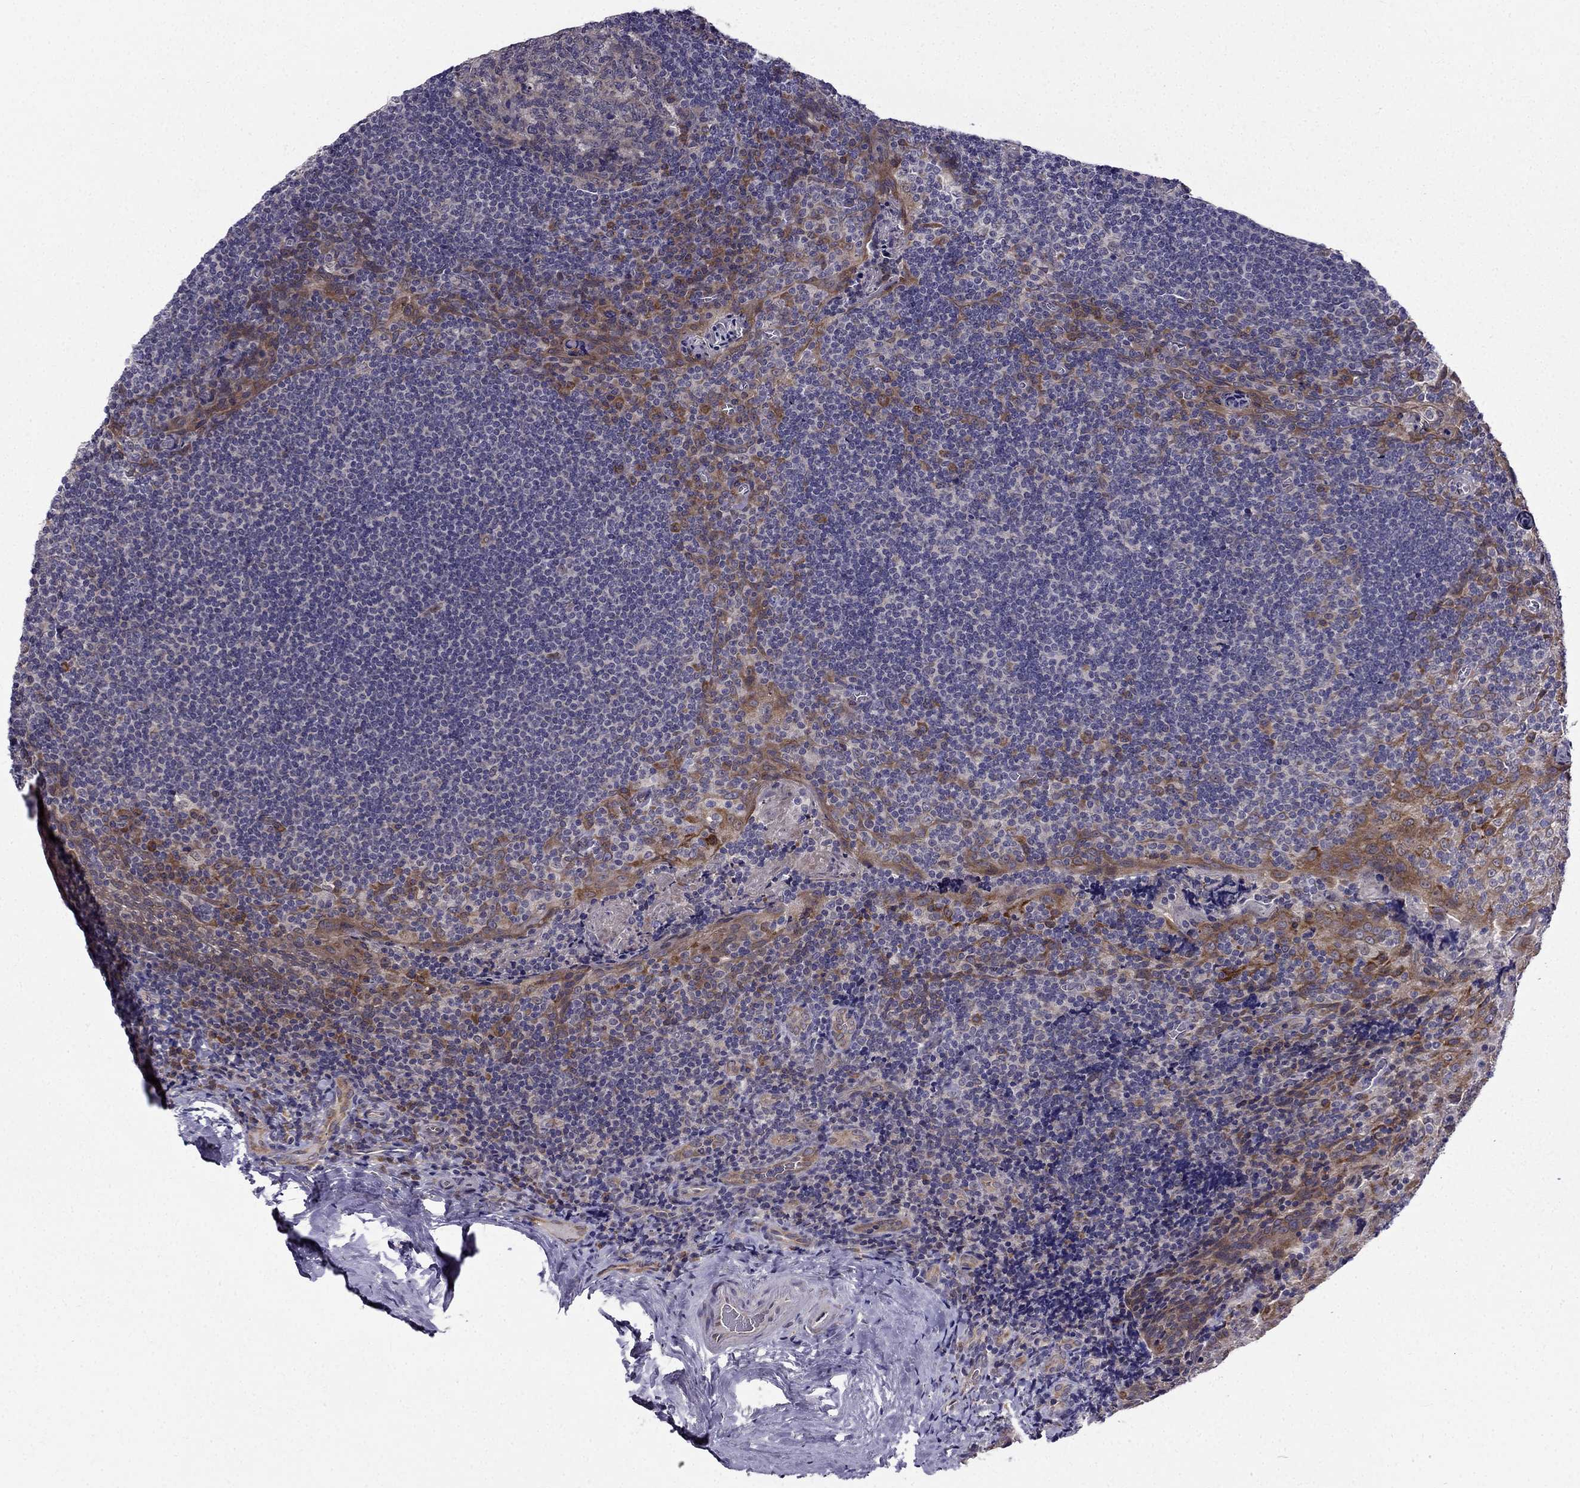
{"staining": {"intensity": "moderate", "quantity": "<25%", "location": "cytoplasmic/membranous"}, "tissue": "tonsil", "cell_type": "Germinal center cells", "image_type": "normal", "snomed": [{"axis": "morphology", "description": "Normal tissue, NOS"}, {"axis": "morphology", "description": "Inflammation, NOS"}, {"axis": "topography", "description": "Tonsil"}], "caption": "Approximately <25% of germinal center cells in normal human tonsil show moderate cytoplasmic/membranous protein staining as visualized by brown immunohistochemical staining.", "gene": "ARHGEF28", "patient": {"sex": "female", "age": 31}}